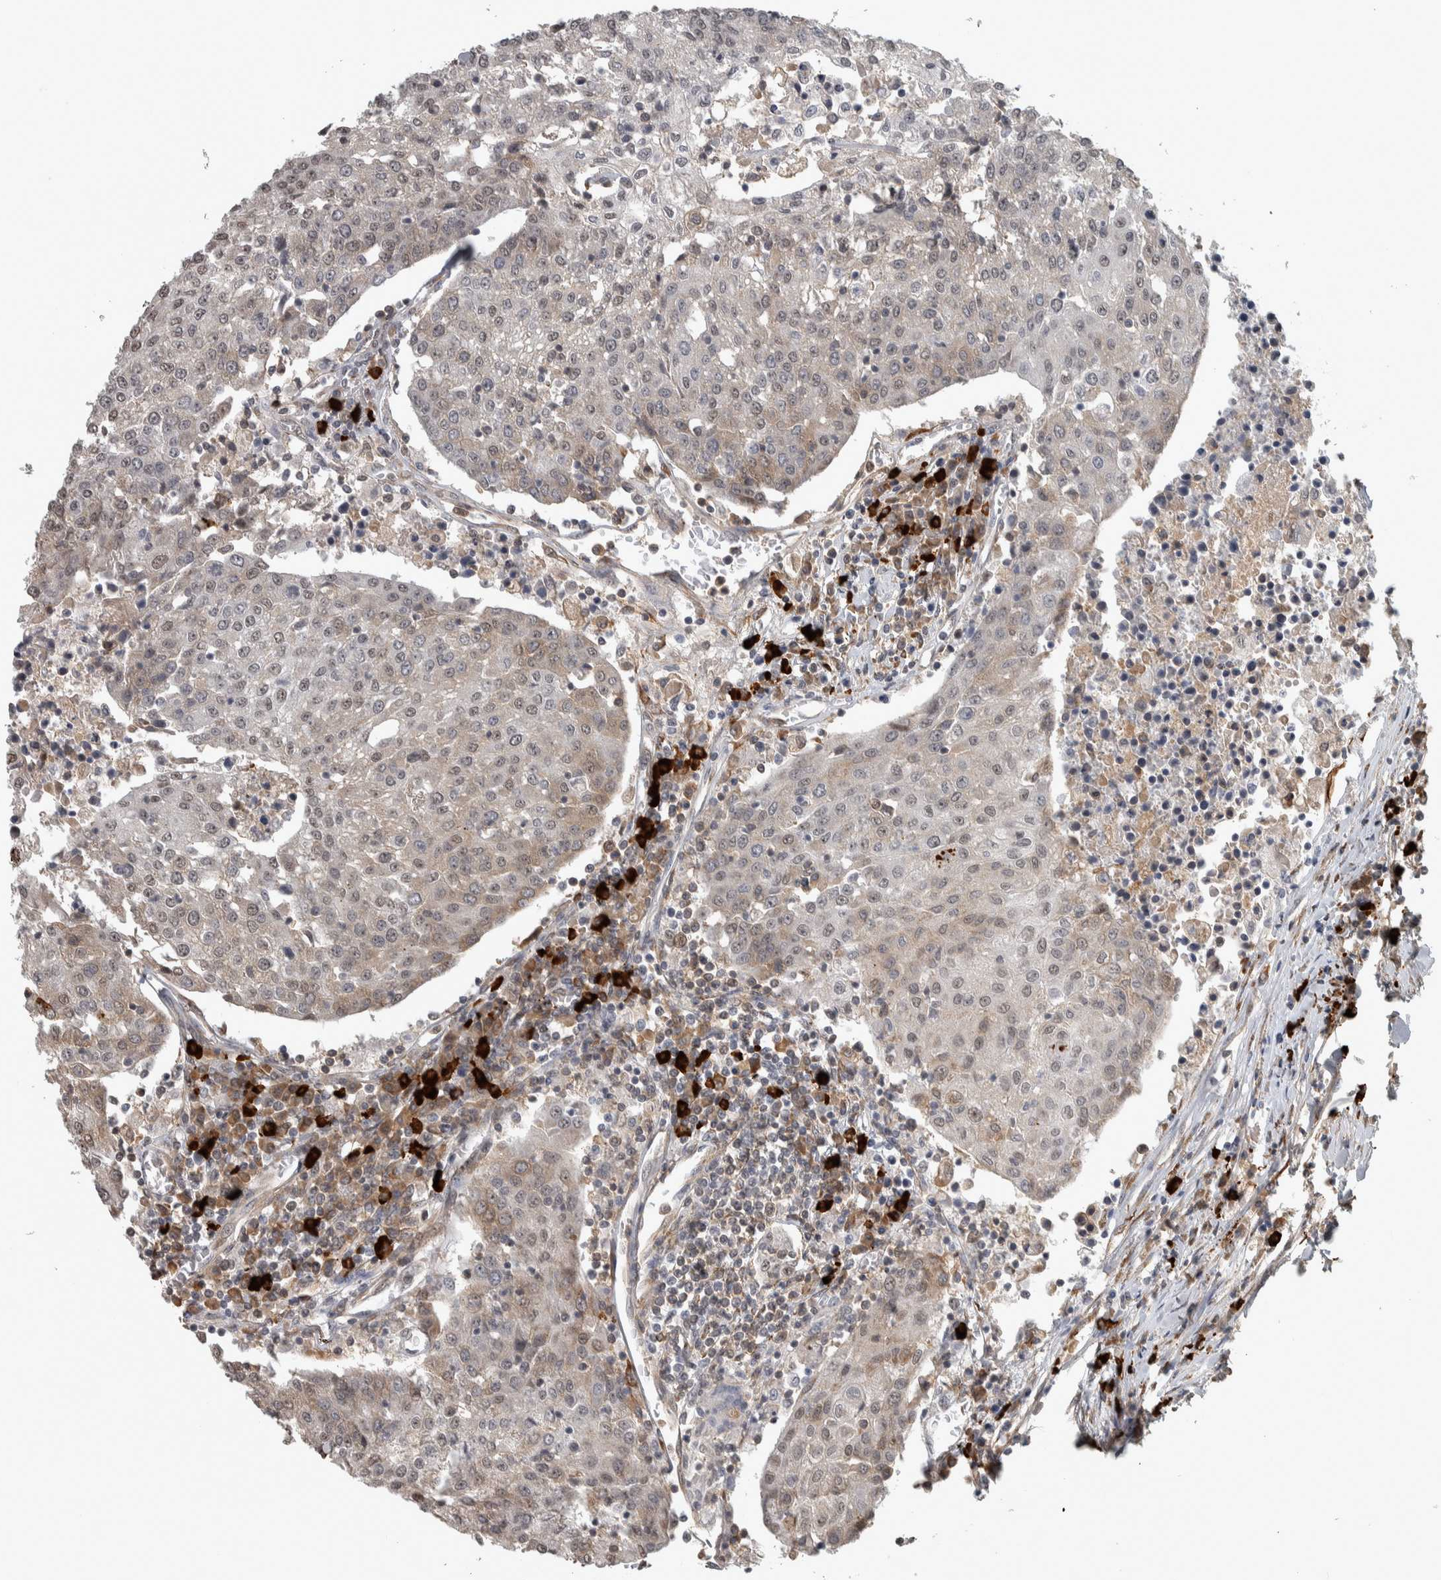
{"staining": {"intensity": "weak", "quantity": "<25%", "location": "cytoplasmic/membranous,nuclear"}, "tissue": "urothelial cancer", "cell_type": "Tumor cells", "image_type": "cancer", "snomed": [{"axis": "morphology", "description": "Urothelial carcinoma, High grade"}, {"axis": "topography", "description": "Urinary bladder"}], "caption": "High magnification brightfield microscopy of urothelial carcinoma (high-grade) stained with DAB (3,3'-diaminobenzidine) (brown) and counterstained with hematoxylin (blue): tumor cells show no significant positivity.", "gene": "DDX42", "patient": {"sex": "female", "age": 85}}